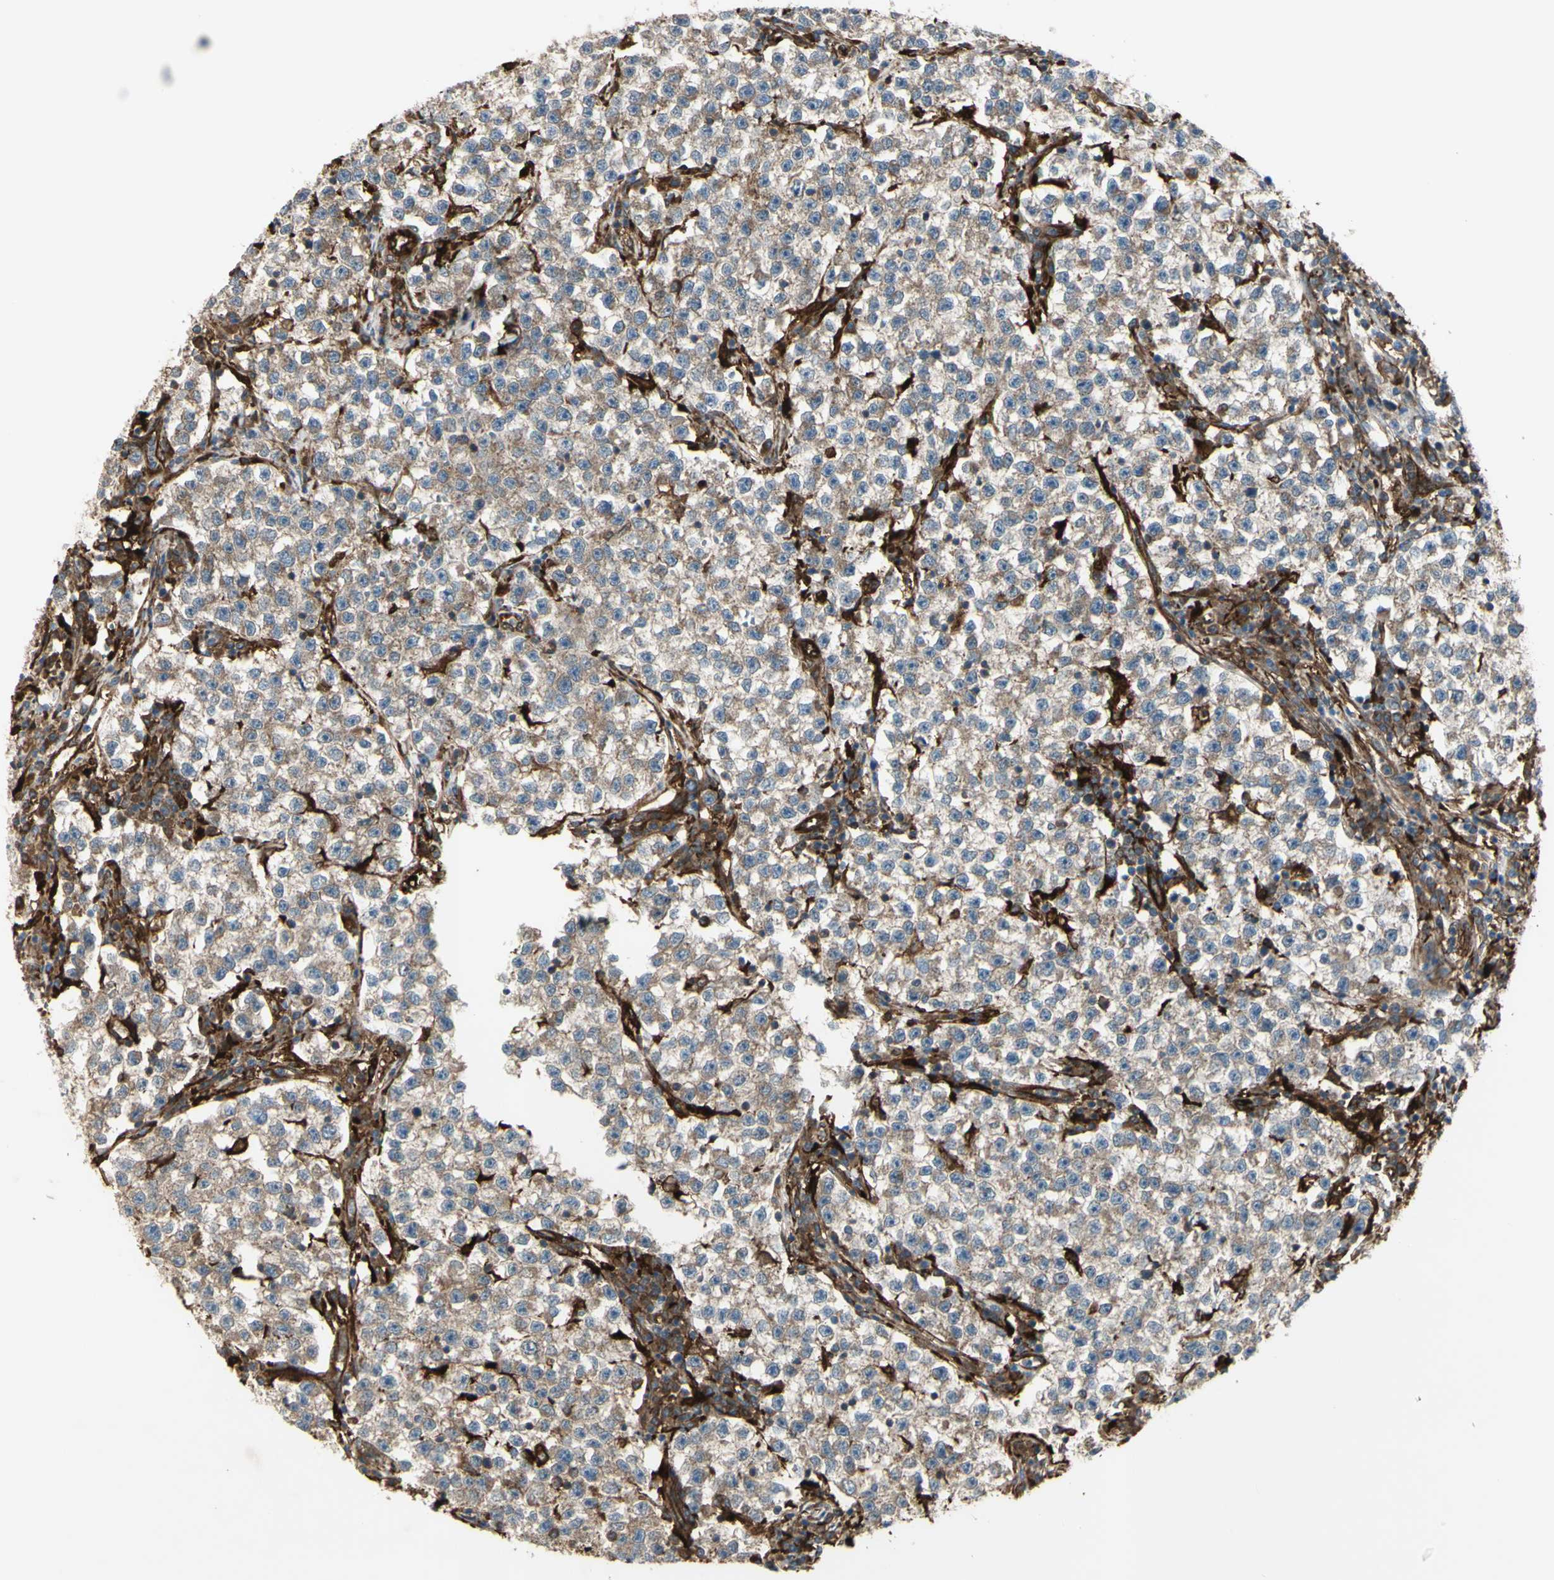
{"staining": {"intensity": "weak", "quantity": "25%-75%", "location": "cytoplasmic/membranous"}, "tissue": "testis cancer", "cell_type": "Tumor cells", "image_type": "cancer", "snomed": [{"axis": "morphology", "description": "Seminoma, NOS"}, {"axis": "topography", "description": "Testis"}], "caption": "Protein staining by immunohistochemistry (IHC) shows weak cytoplasmic/membranous expression in approximately 25%-75% of tumor cells in seminoma (testis).", "gene": "IGSF9B", "patient": {"sex": "male", "age": 22}}